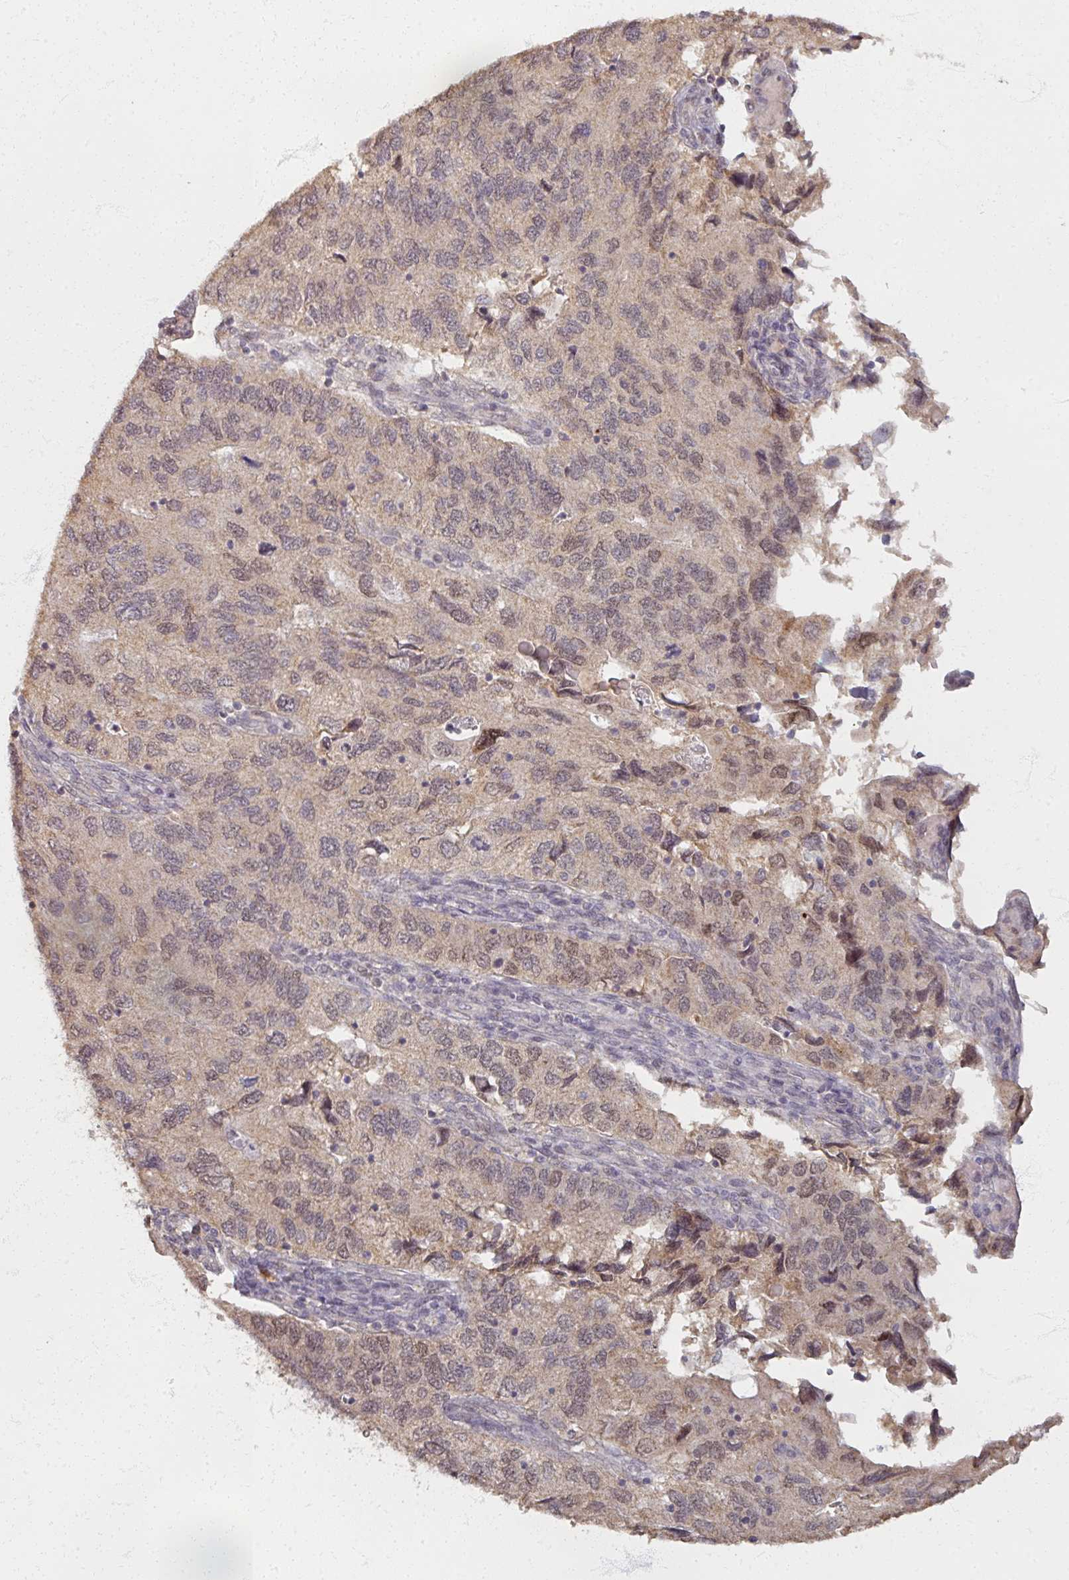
{"staining": {"intensity": "negative", "quantity": "none", "location": "none"}, "tissue": "endometrial cancer", "cell_type": "Tumor cells", "image_type": "cancer", "snomed": [{"axis": "morphology", "description": "Carcinoma, NOS"}, {"axis": "topography", "description": "Uterus"}], "caption": "A high-resolution micrograph shows immunohistochemistry (IHC) staining of endometrial carcinoma, which exhibits no significant expression in tumor cells. (DAB (3,3'-diaminobenzidine) immunohistochemistry (IHC) visualized using brightfield microscopy, high magnification).", "gene": "SOX11", "patient": {"sex": "female", "age": 76}}